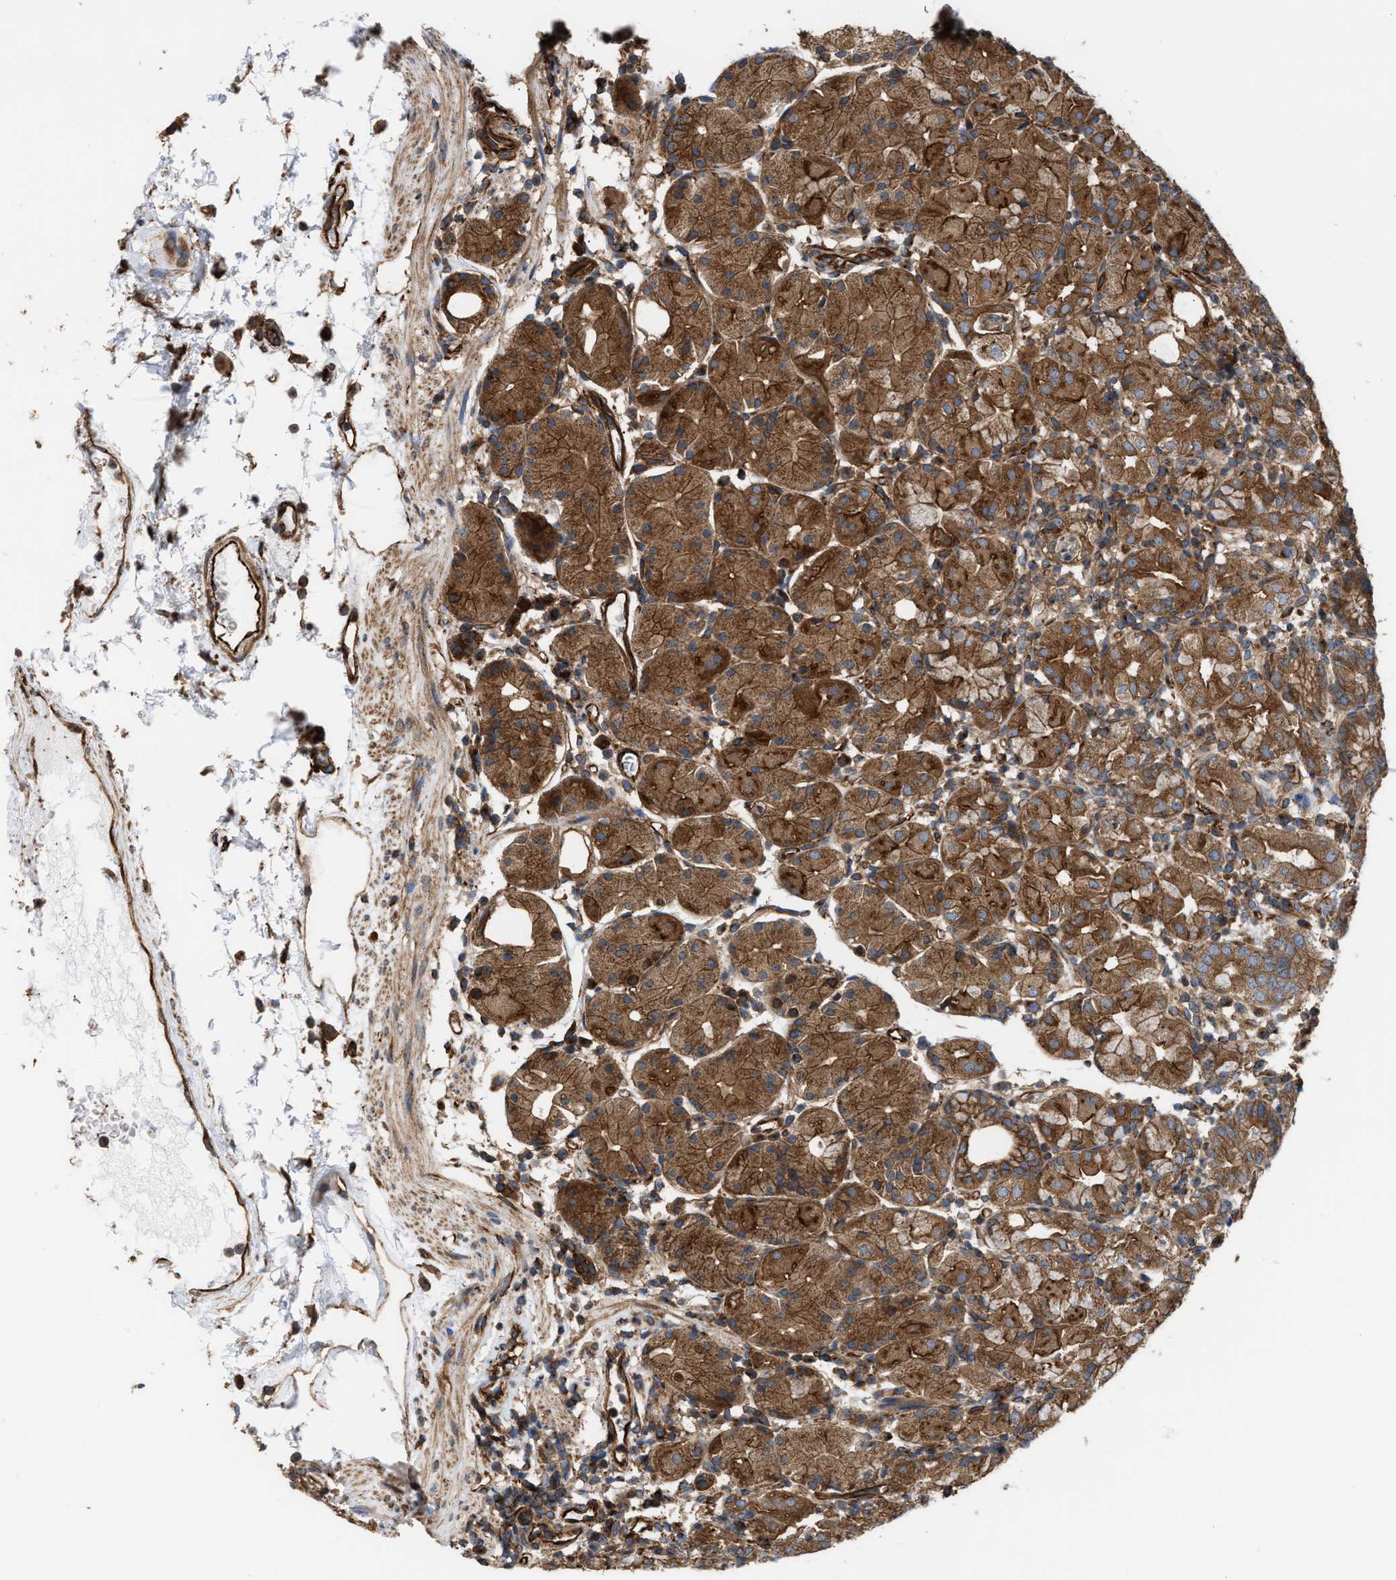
{"staining": {"intensity": "moderate", "quantity": ">75%", "location": "cytoplasmic/membranous"}, "tissue": "stomach", "cell_type": "Glandular cells", "image_type": "normal", "snomed": [{"axis": "morphology", "description": "Normal tissue, NOS"}, {"axis": "topography", "description": "Stomach"}, {"axis": "topography", "description": "Stomach, lower"}], "caption": "IHC micrograph of normal stomach: stomach stained using immunohistochemistry (IHC) displays medium levels of moderate protein expression localized specifically in the cytoplasmic/membranous of glandular cells, appearing as a cytoplasmic/membranous brown color.", "gene": "EPS15L1", "patient": {"sex": "female", "age": 75}}